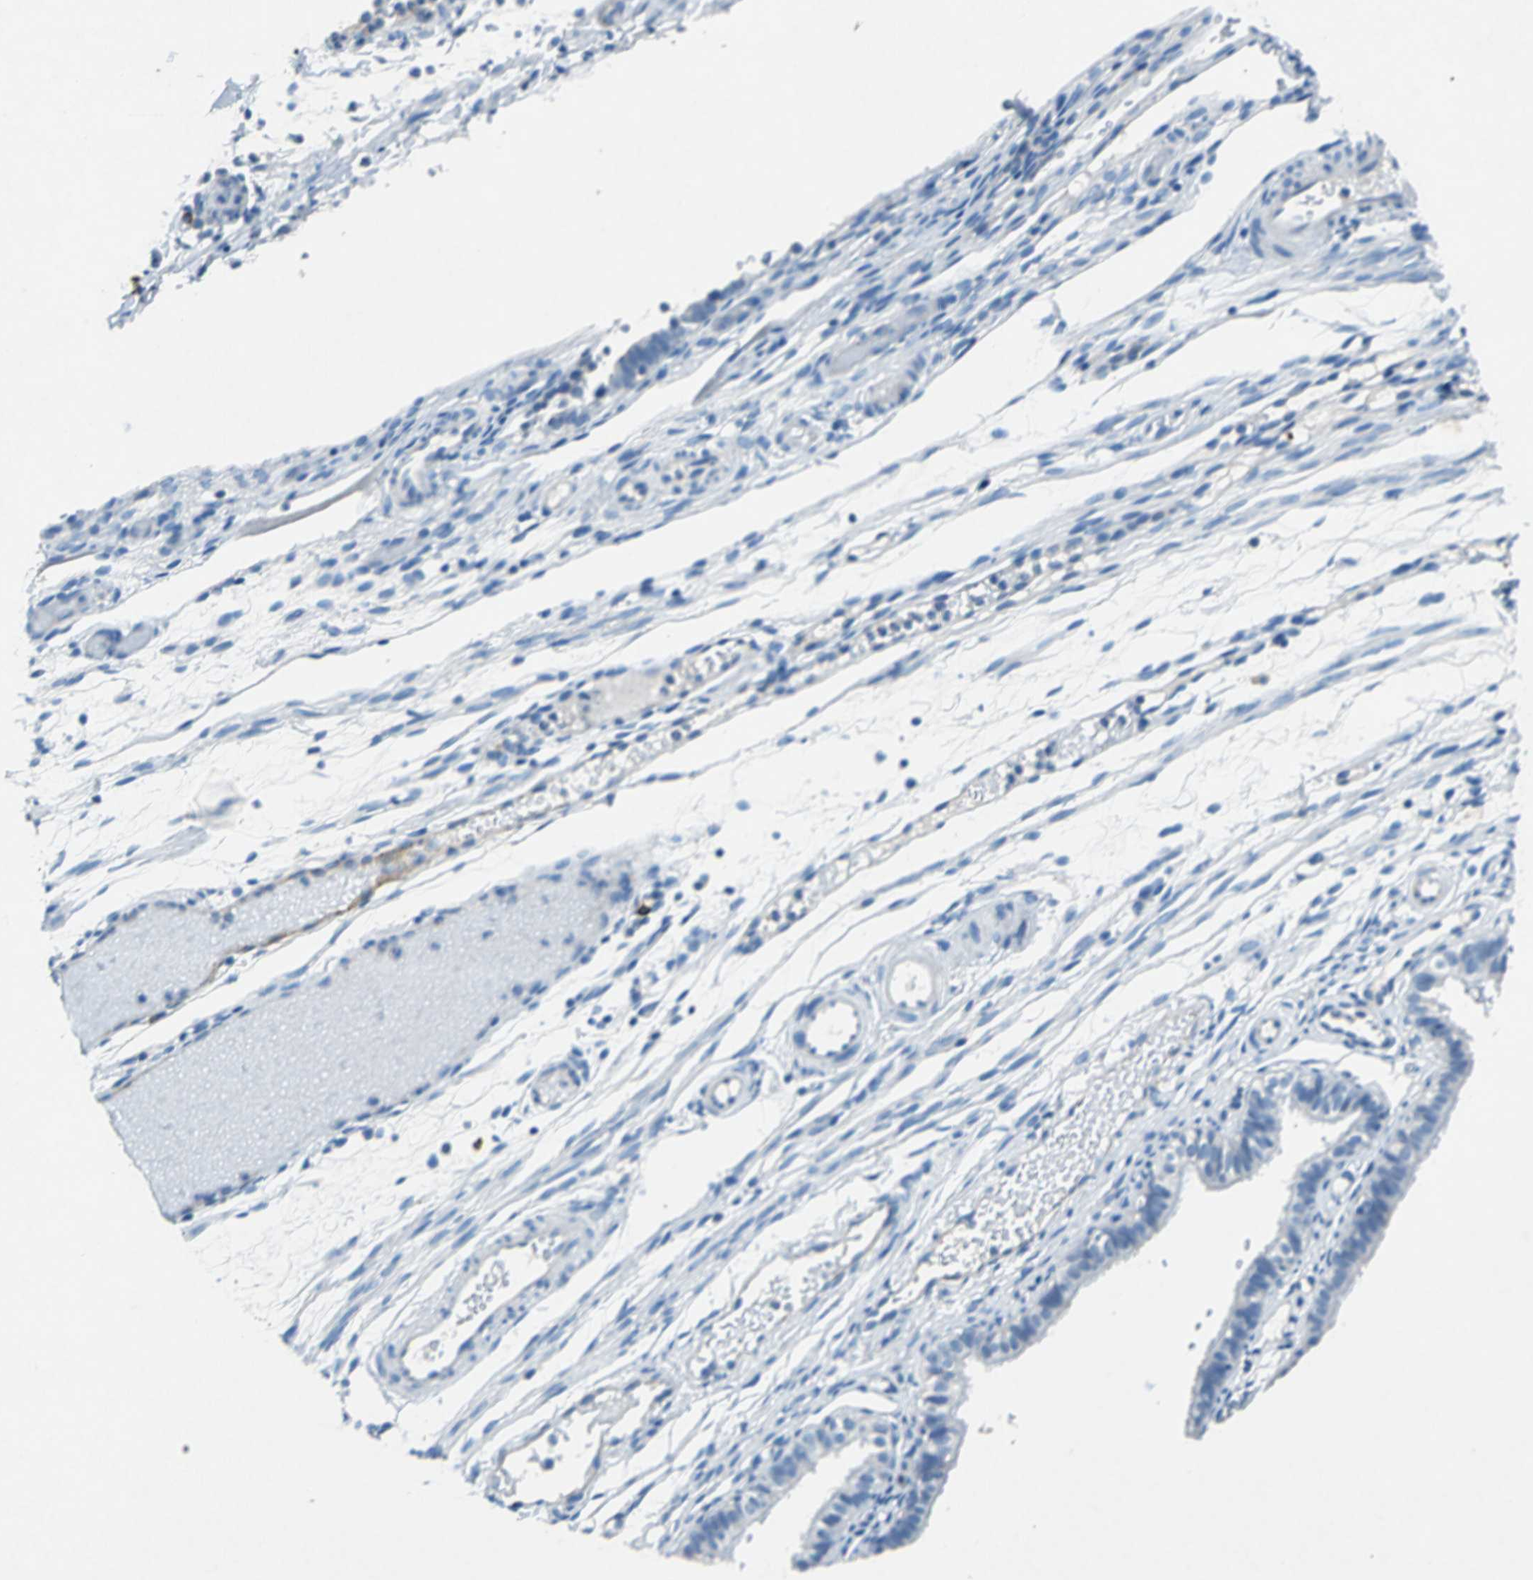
{"staining": {"intensity": "negative", "quantity": "none", "location": "none"}, "tissue": "fallopian tube", "cell_type": "Glandular cells", "image_type": "normal", "snomed": [{"axis": "morphology", "description": "Normal tissue, NOS"}, {"axis": "morphology", "description": "Dermoid, NOS"}, {"axis": "topography", "description": "Fallopian tube"}], "caption": "IHC of benign human fallopian tube shows no positivity in glandular cells. (DAB immunohistochemistry visualized using brightfield microscopy, high magnification).", "gene": "RPS13", "patient": {"sex": "female", "age": 33}}